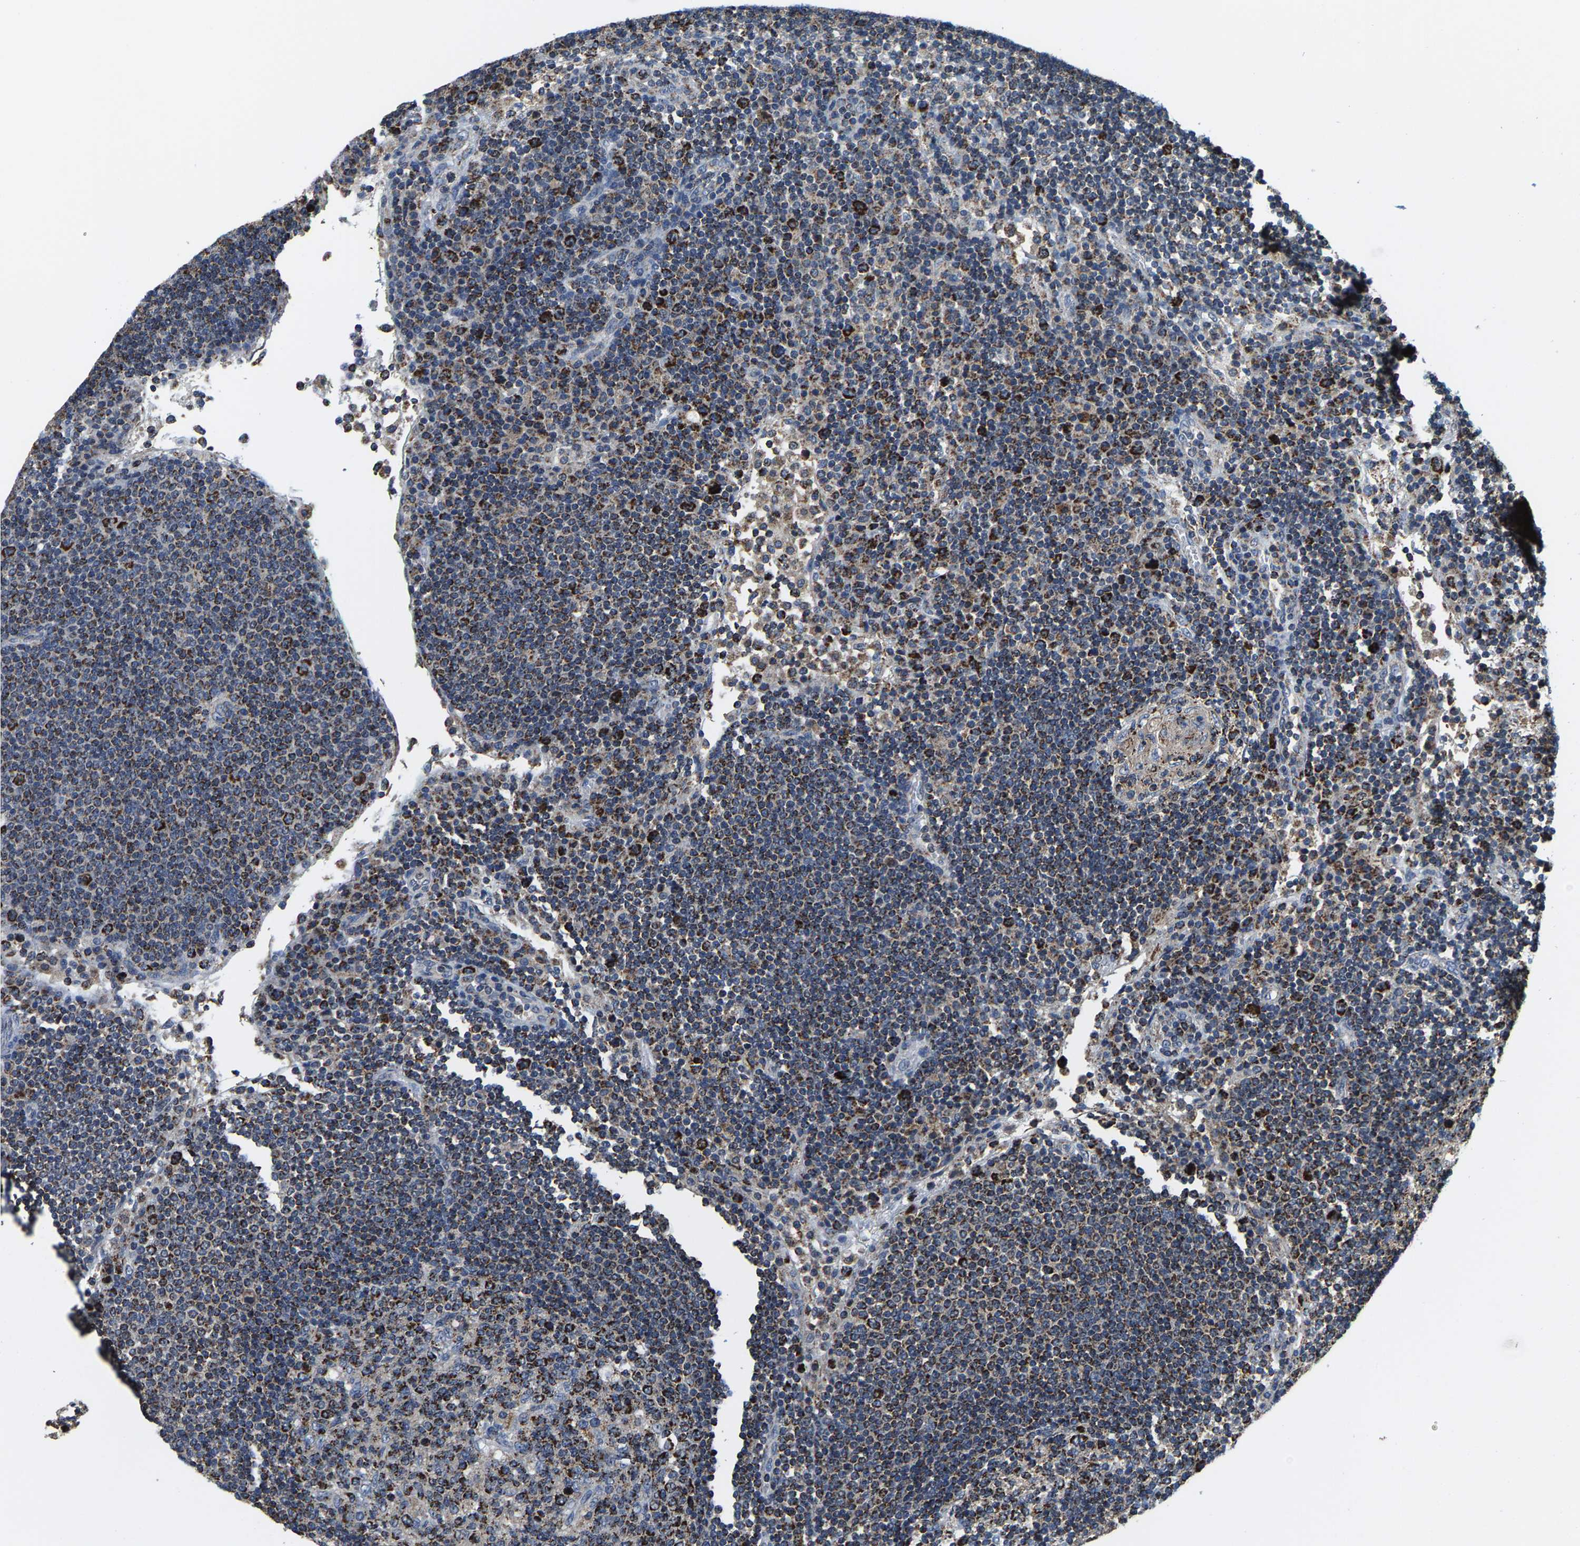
{"staining": {"intensity": "strong", "quantity": "25%-75%", "location": "cytoplasmic/membranous"}, "tissue": "lymph node", "cell_type": "Germinal center cells", "image_type": "normal", "snomed": [{"axis": "morphology", "description": "Normal tissue, NOS"}, {"axis": "topography", "description": "Lymph node"}], "caption": "Protein staining demonstrates strong cytoplasmic/membranous positivity in about 25%-75% of germinal center cells in benign lymph node. The staining was performed using DAB to visualize the protein expression in brown, while the nuclei were stained in blue with hematoxylin (Magnification: 20x).", "gene": "SHMT2", "patient": {"sex": "female", "age": 53}}